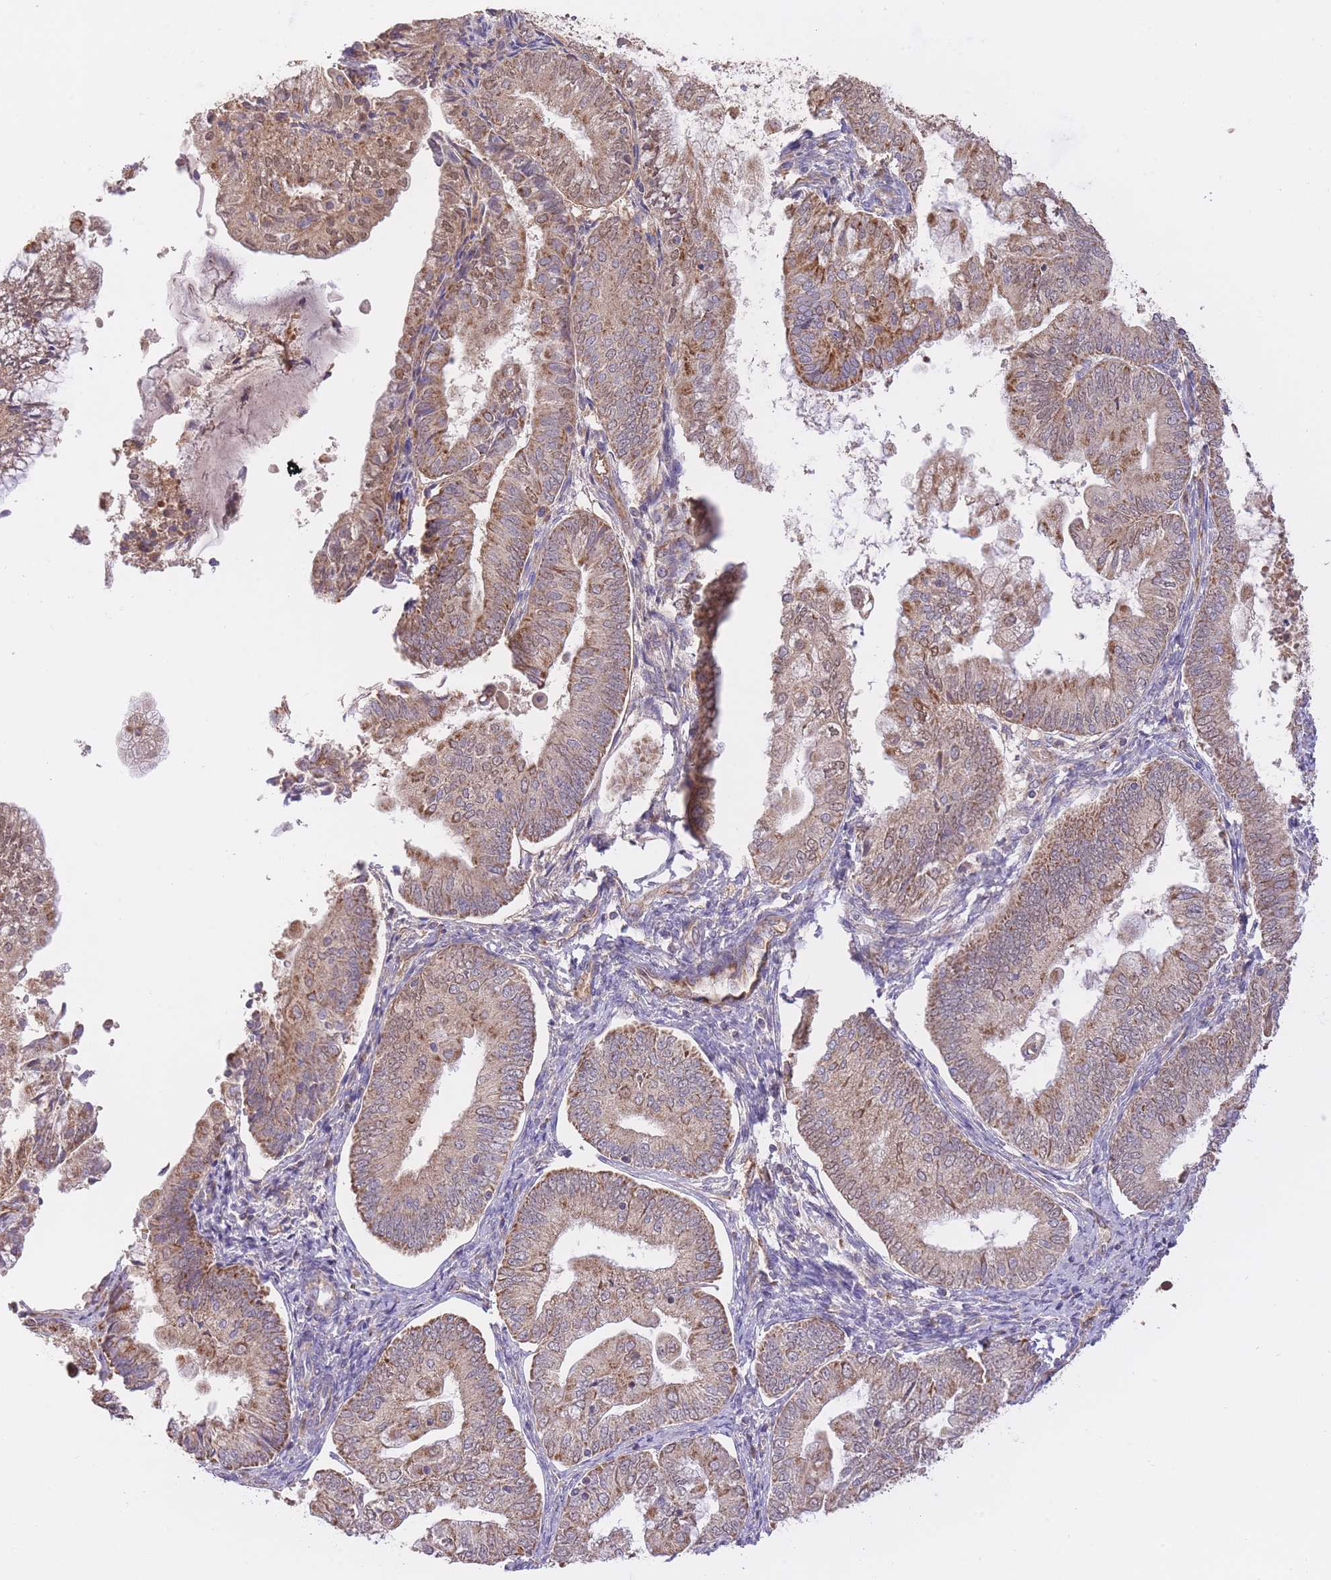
{"staining": {"intensity": "moderate", "quantity": ">75%", "location": "cytoplasmic/membranous"}, "tissue": "endometrial cancer", "cell_type": "Tumor cells", "image_type": "cancer", "snomed": [{"axis": "morphology", "description": "Adenocarcinoma, NOS"}, {"axis": "topography", "description": "Endometrium"}], "caption": "Protein staining of endometrial adenocarcinoma tissue displays moderate cytoplasmic/membranous expression in about >75% of tumor cells.", "gene": "PREP", "patient": {"sex": "female", "age": 55}}